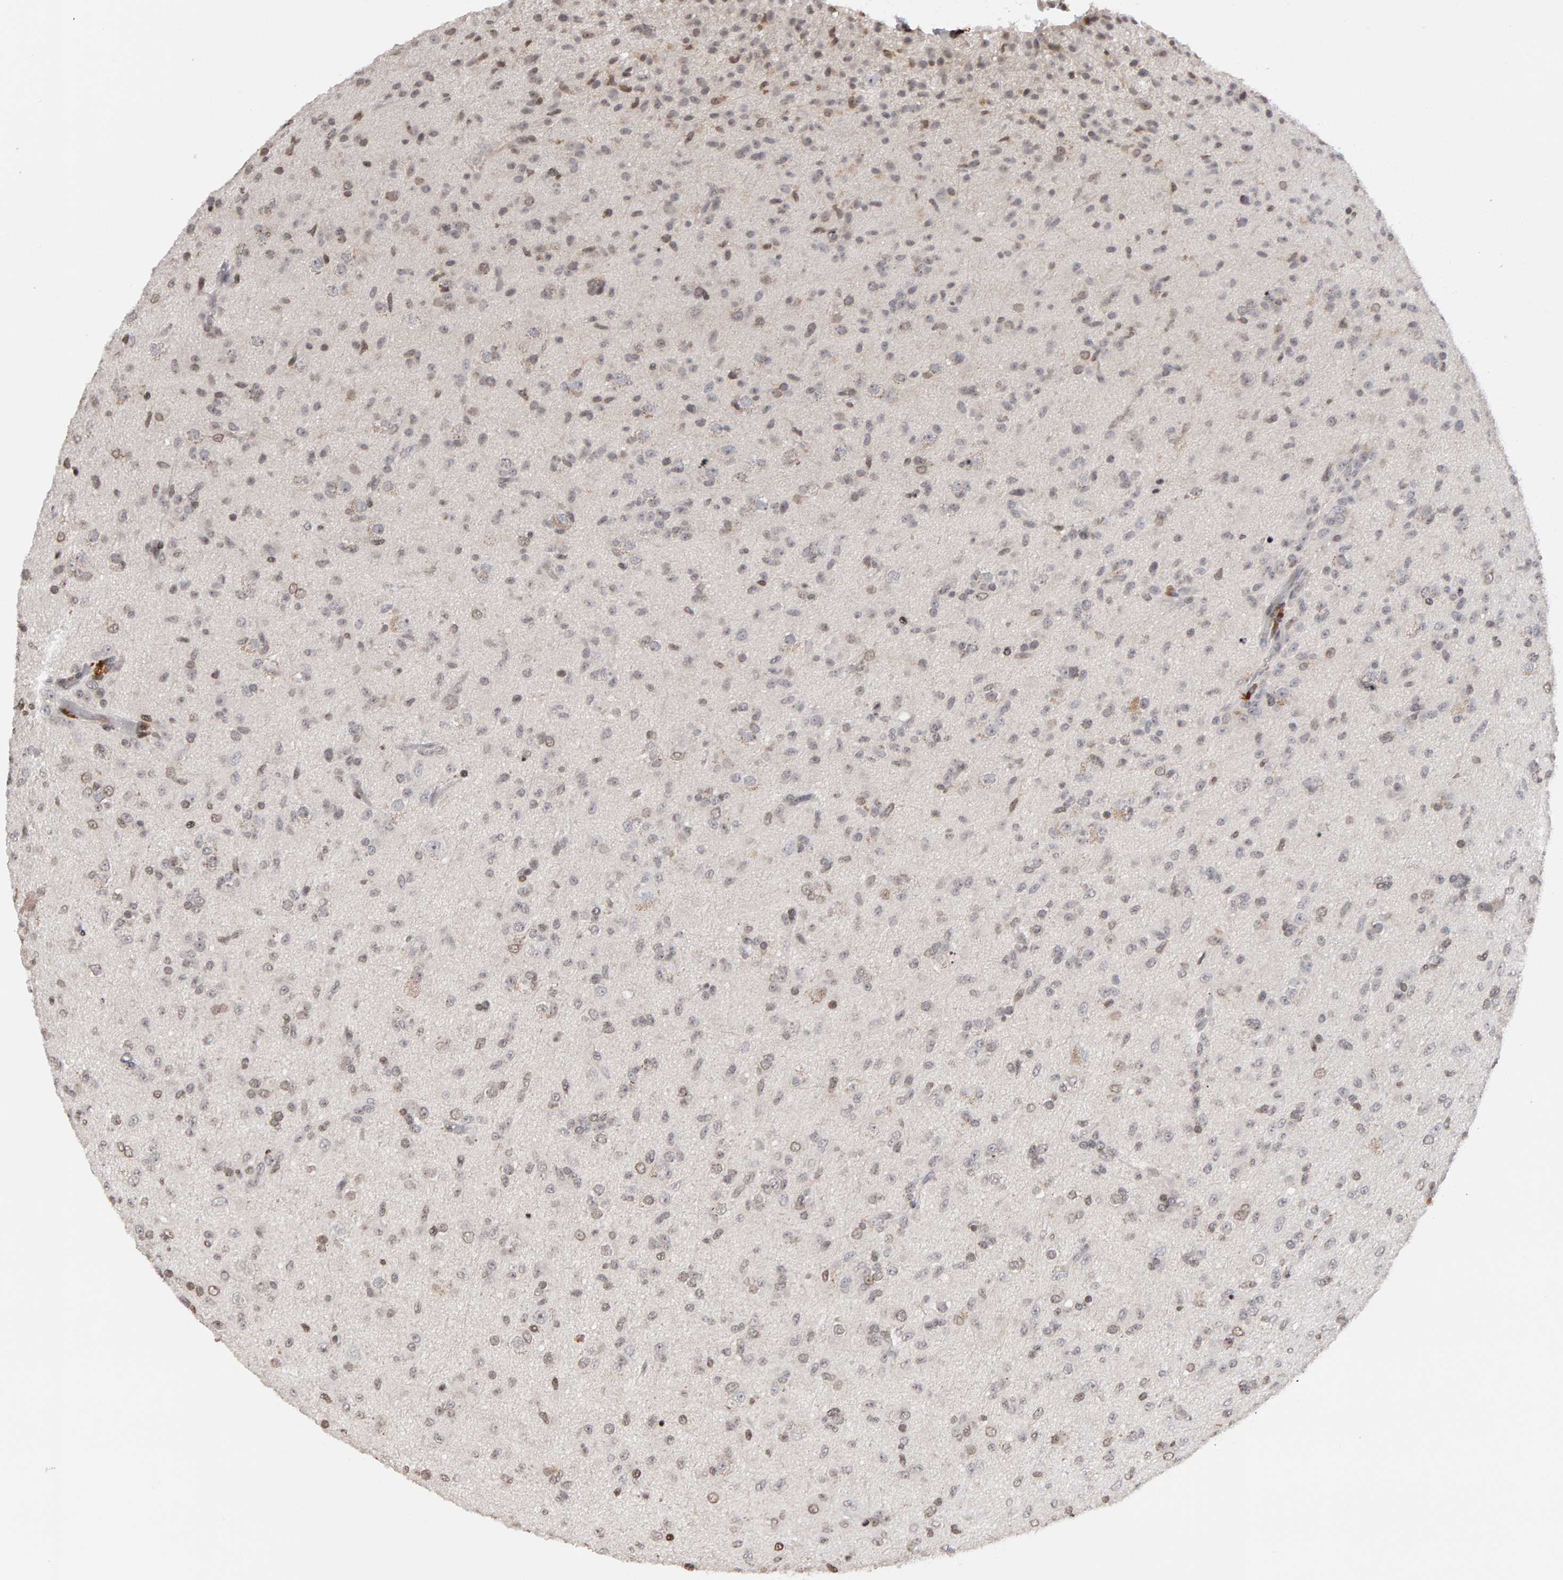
{"staining": {"intensity": "weak", "quantity": "25%-75%", "location": "nuclear"}, "tissue": "glioma", "cell_type": "Tumor cells", "image_type": "cancer", "snomed": [{"axis": "morphology", "description": "Glioma, malignant, Low grade"}, {"axis": "topography", "description": "Brain"}], "caption": "The photomicrograph demonstrates staining of low-grade glioma (malignant), revealing weak nuclear protein positivity (brown color) within tumor cells.", "gene": "TRAM1", "patient": {"sex": "male", "age": 65}}